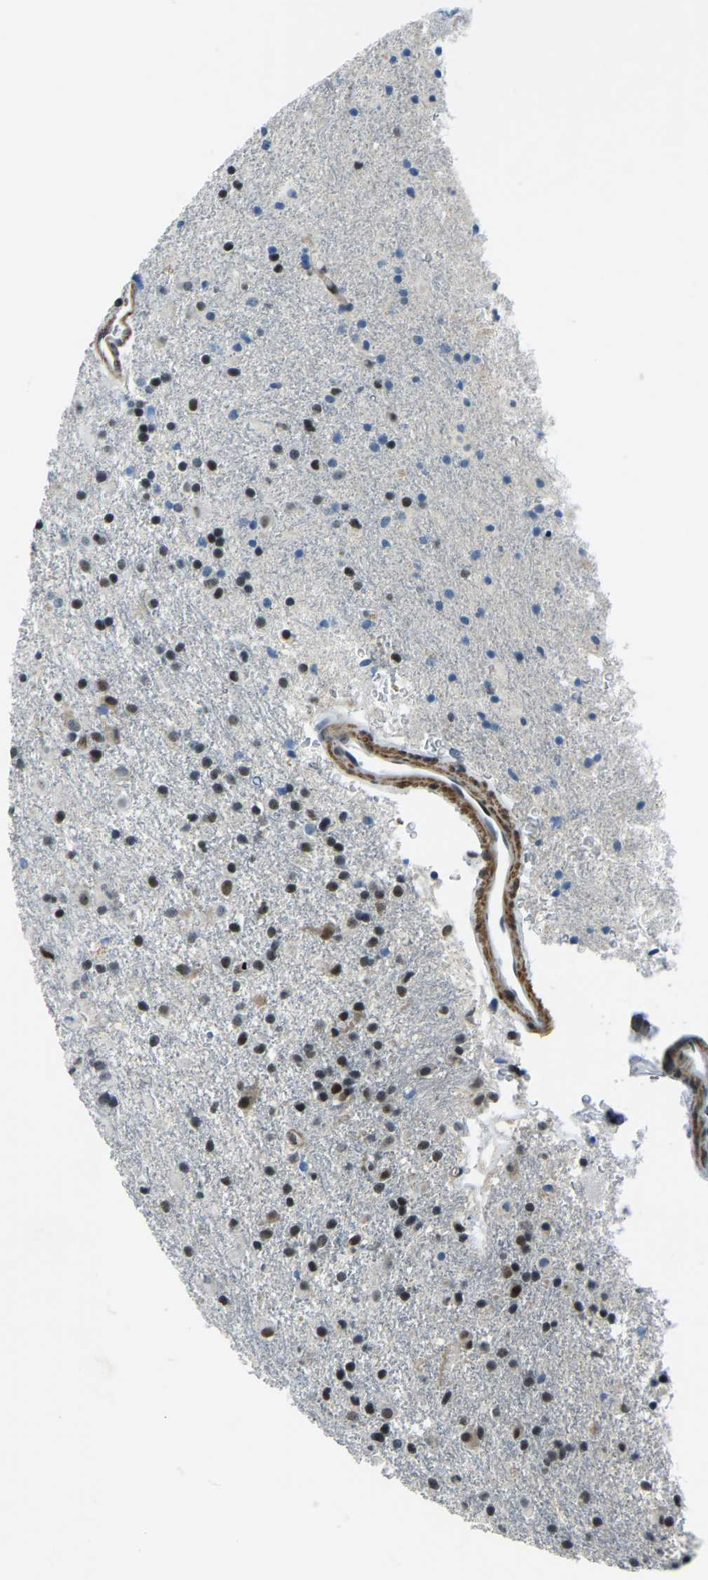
{"staining": {"intensity": "moderate", "quantity": "25%-75%", "location": "nuclear"}, "tissue": "glioma", "cell_type": "Tumor cells", "image_type": "cancer", "snomed": [{"axis": "morphology", "description": "Glioma, malignant, Low grade"}, {"axis": "topography", "description": "Brain"}], "caption": "A brown stain labels moderate nuclear expression of a protein in low-grade glioma (malignant) tumor cells.", "gene": "PRCC", "patient": {"sex": "male", "age": 65}}